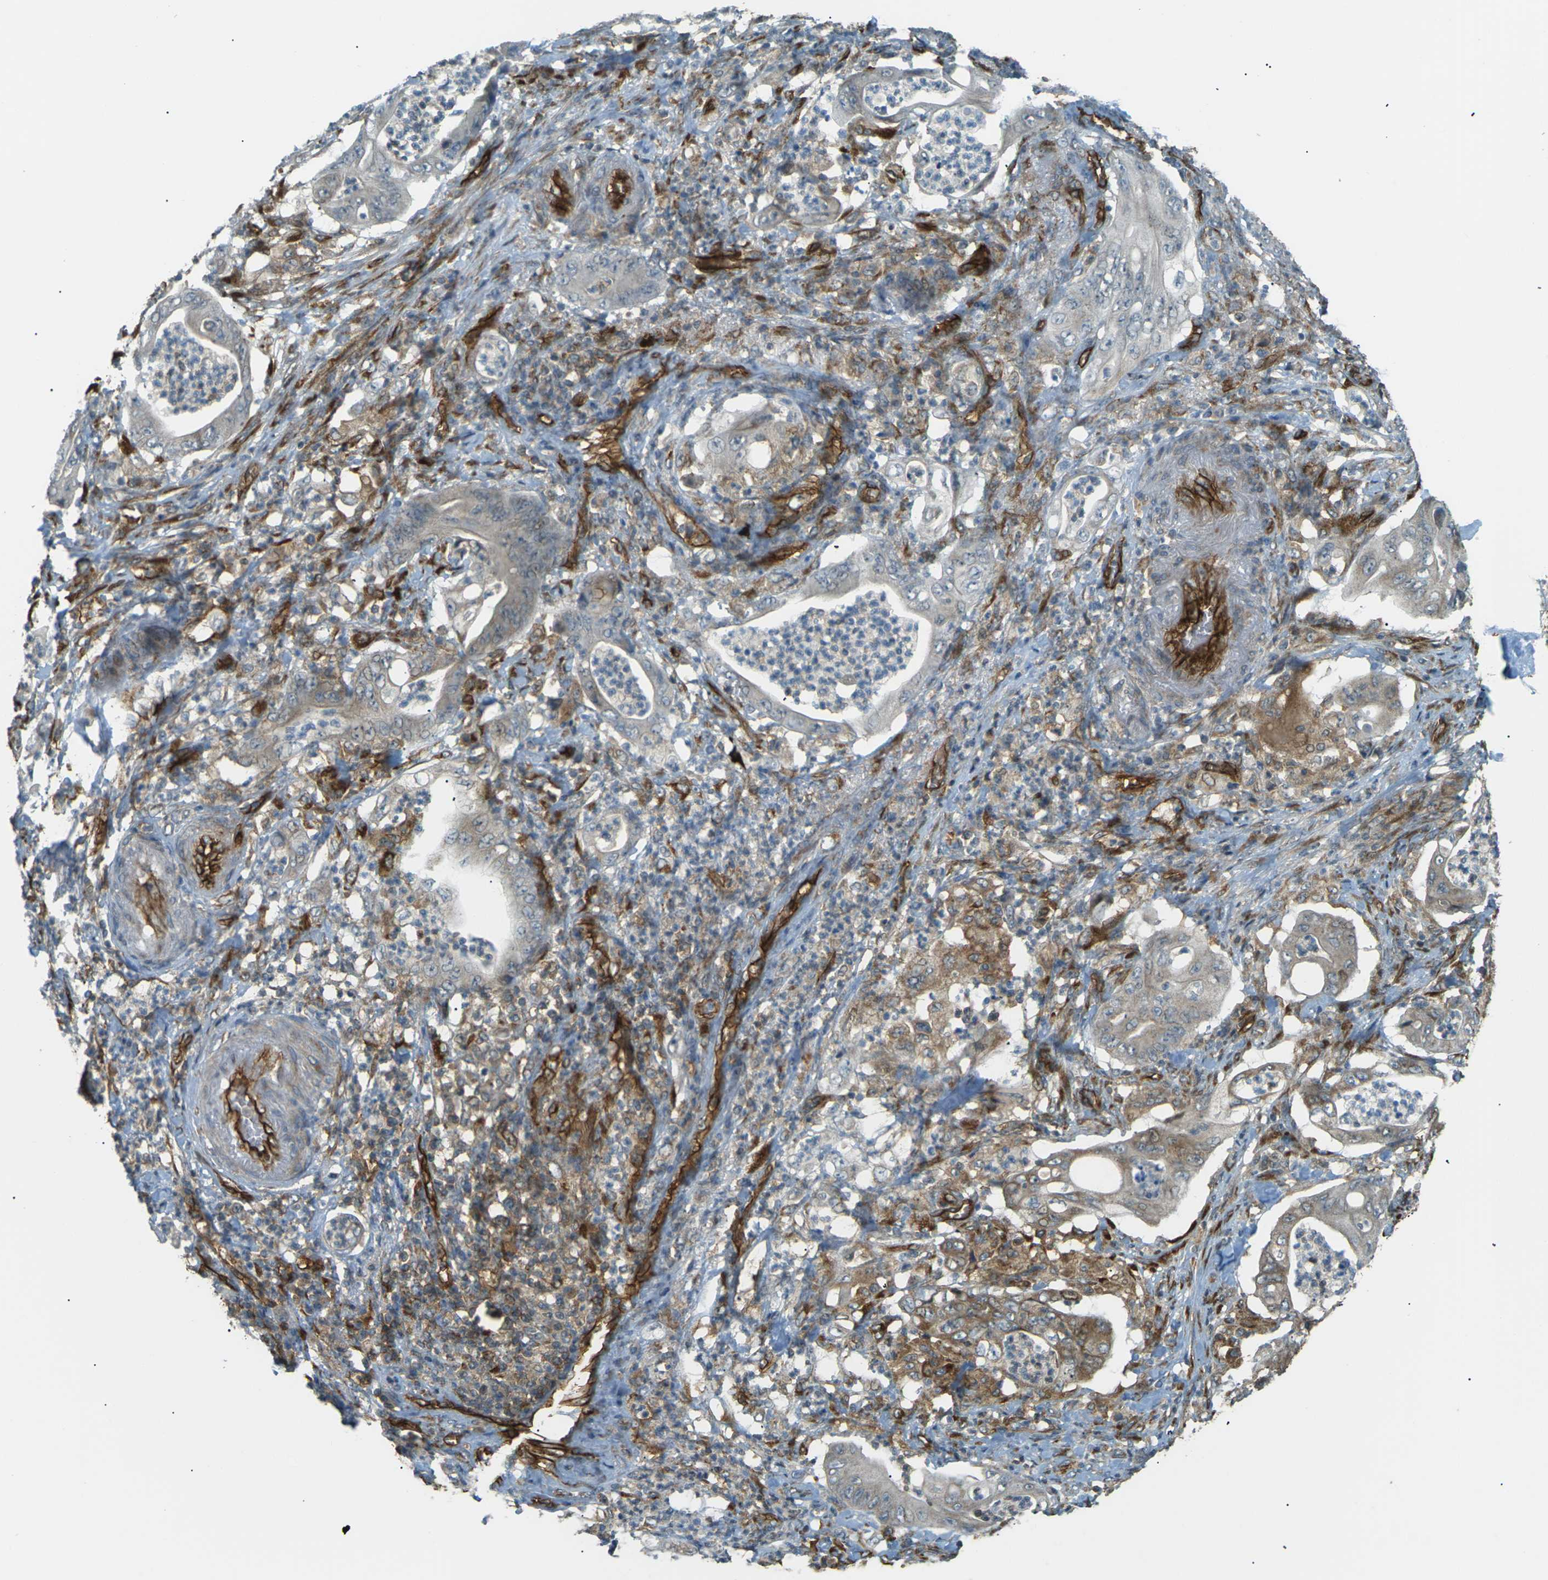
{"staining": {"intensity": "weak", "quantity": "<25%", "location": "cytoplasmic/membranous"}, "tissue": "stomach cancer", "cell_type": "Tumor cells", "image_type": "cancer", "snomed": [{"axis": "morphology", "description": "Adenocarcinoma, NOS"}, {"axis": "topography", "description": "Stomach"}], "caption": "Immunohistochemical staining of human stomach cancer (adenocarcinoma) shows no significant expression in tumor cells. (DAB immunohistochemistry (IHC) with hematoxylin counter stain).", "gene": "S1PR1", "patient": {"sex": "female", "age": 73}}